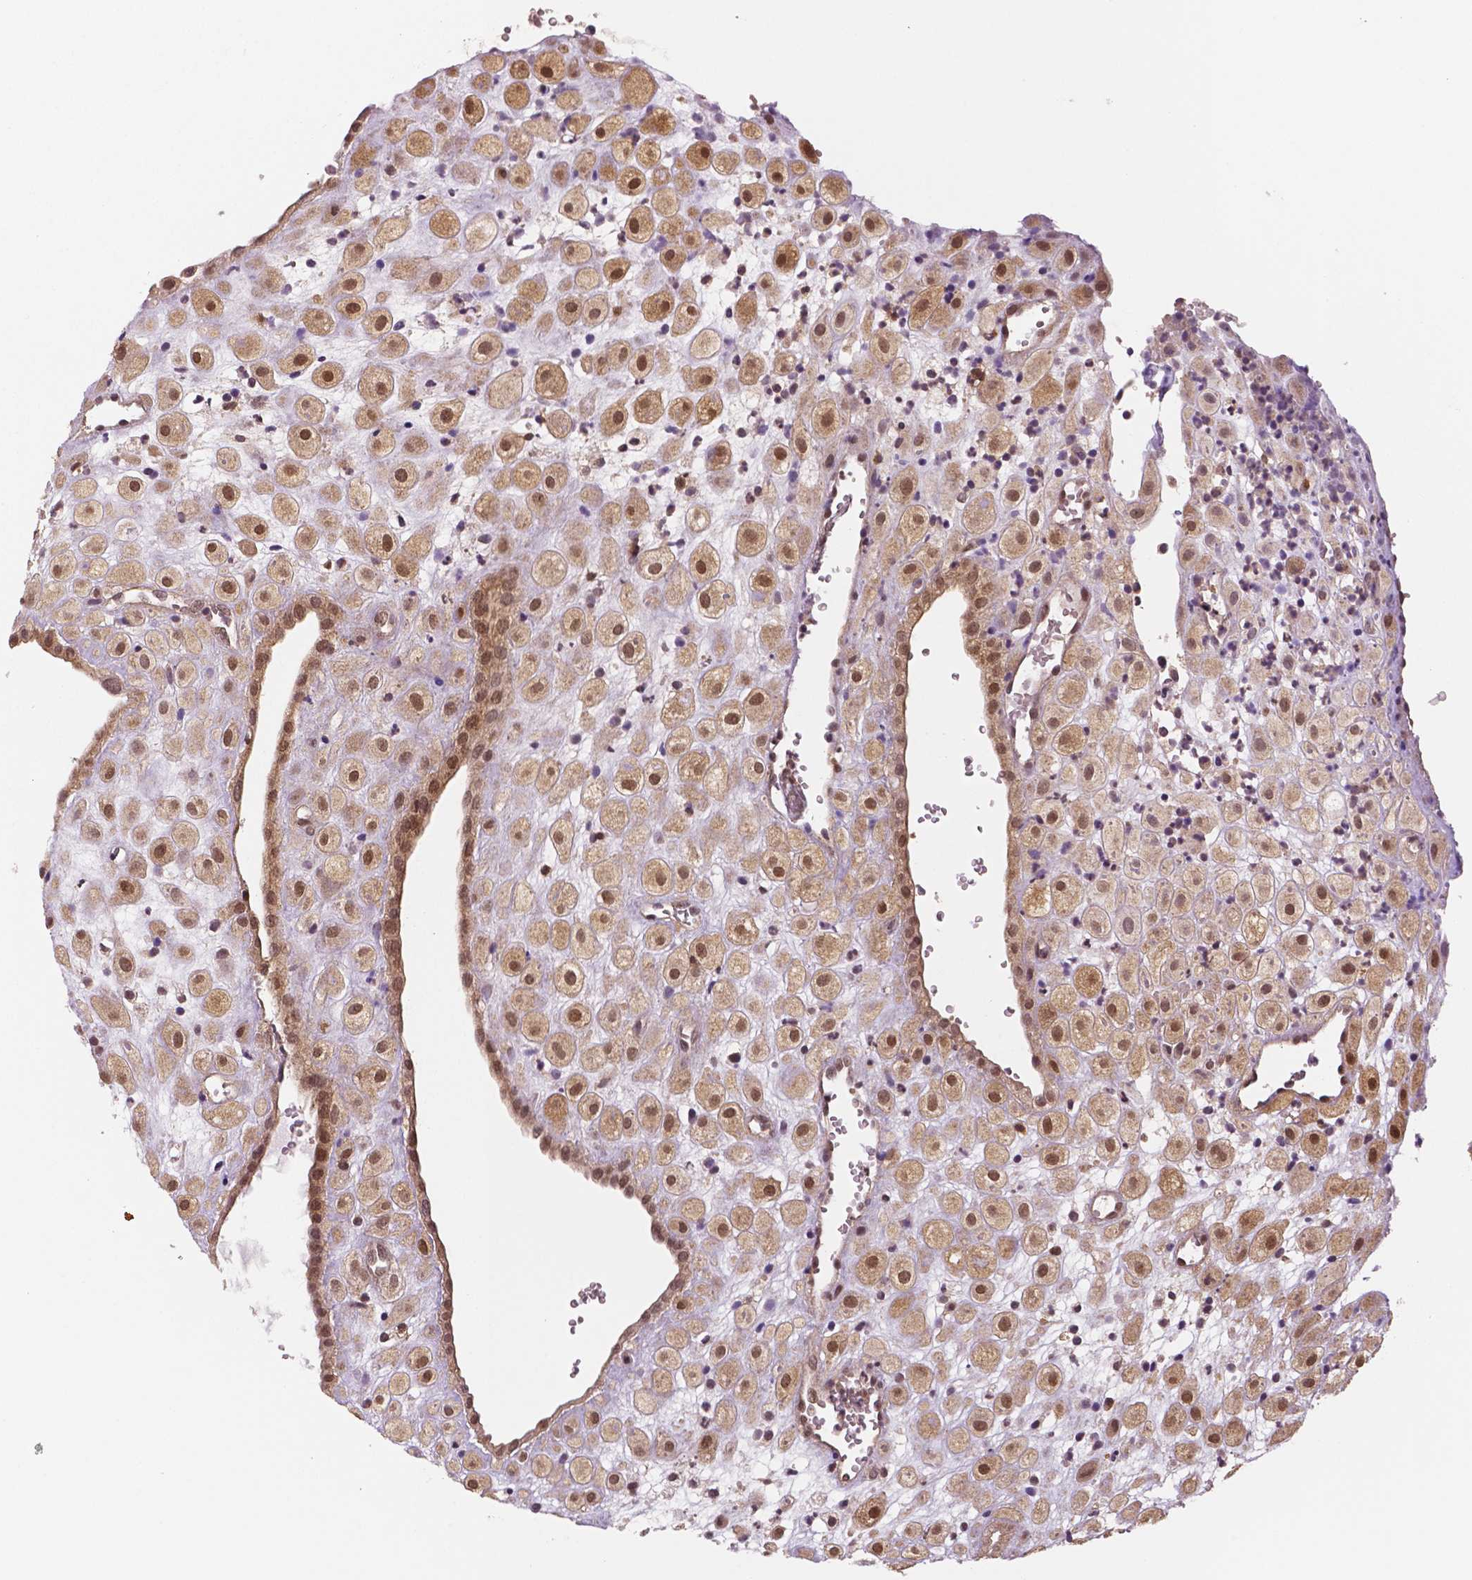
{"staining": {"intensity": "moderate", "quantity": ">75%", "location": "cytoplasmic/membranous,nuclear"}, "tissue": "placenta", "cell_type": "Decidual cells", "image_type": "normal", "snomed": [{"axis": "morphology", "description": "Normal tissue, NOS"}, {"axis": "topography", "description": "Placenta"}], "caption": "Protein expression analysis of unremarkable human placenta reveals moderate cytoplasmic/membranous,nuclear staining in about >75% of decidual cells.", "gene": "STAT3", "patient": {"sex": "female", "age": 24}}